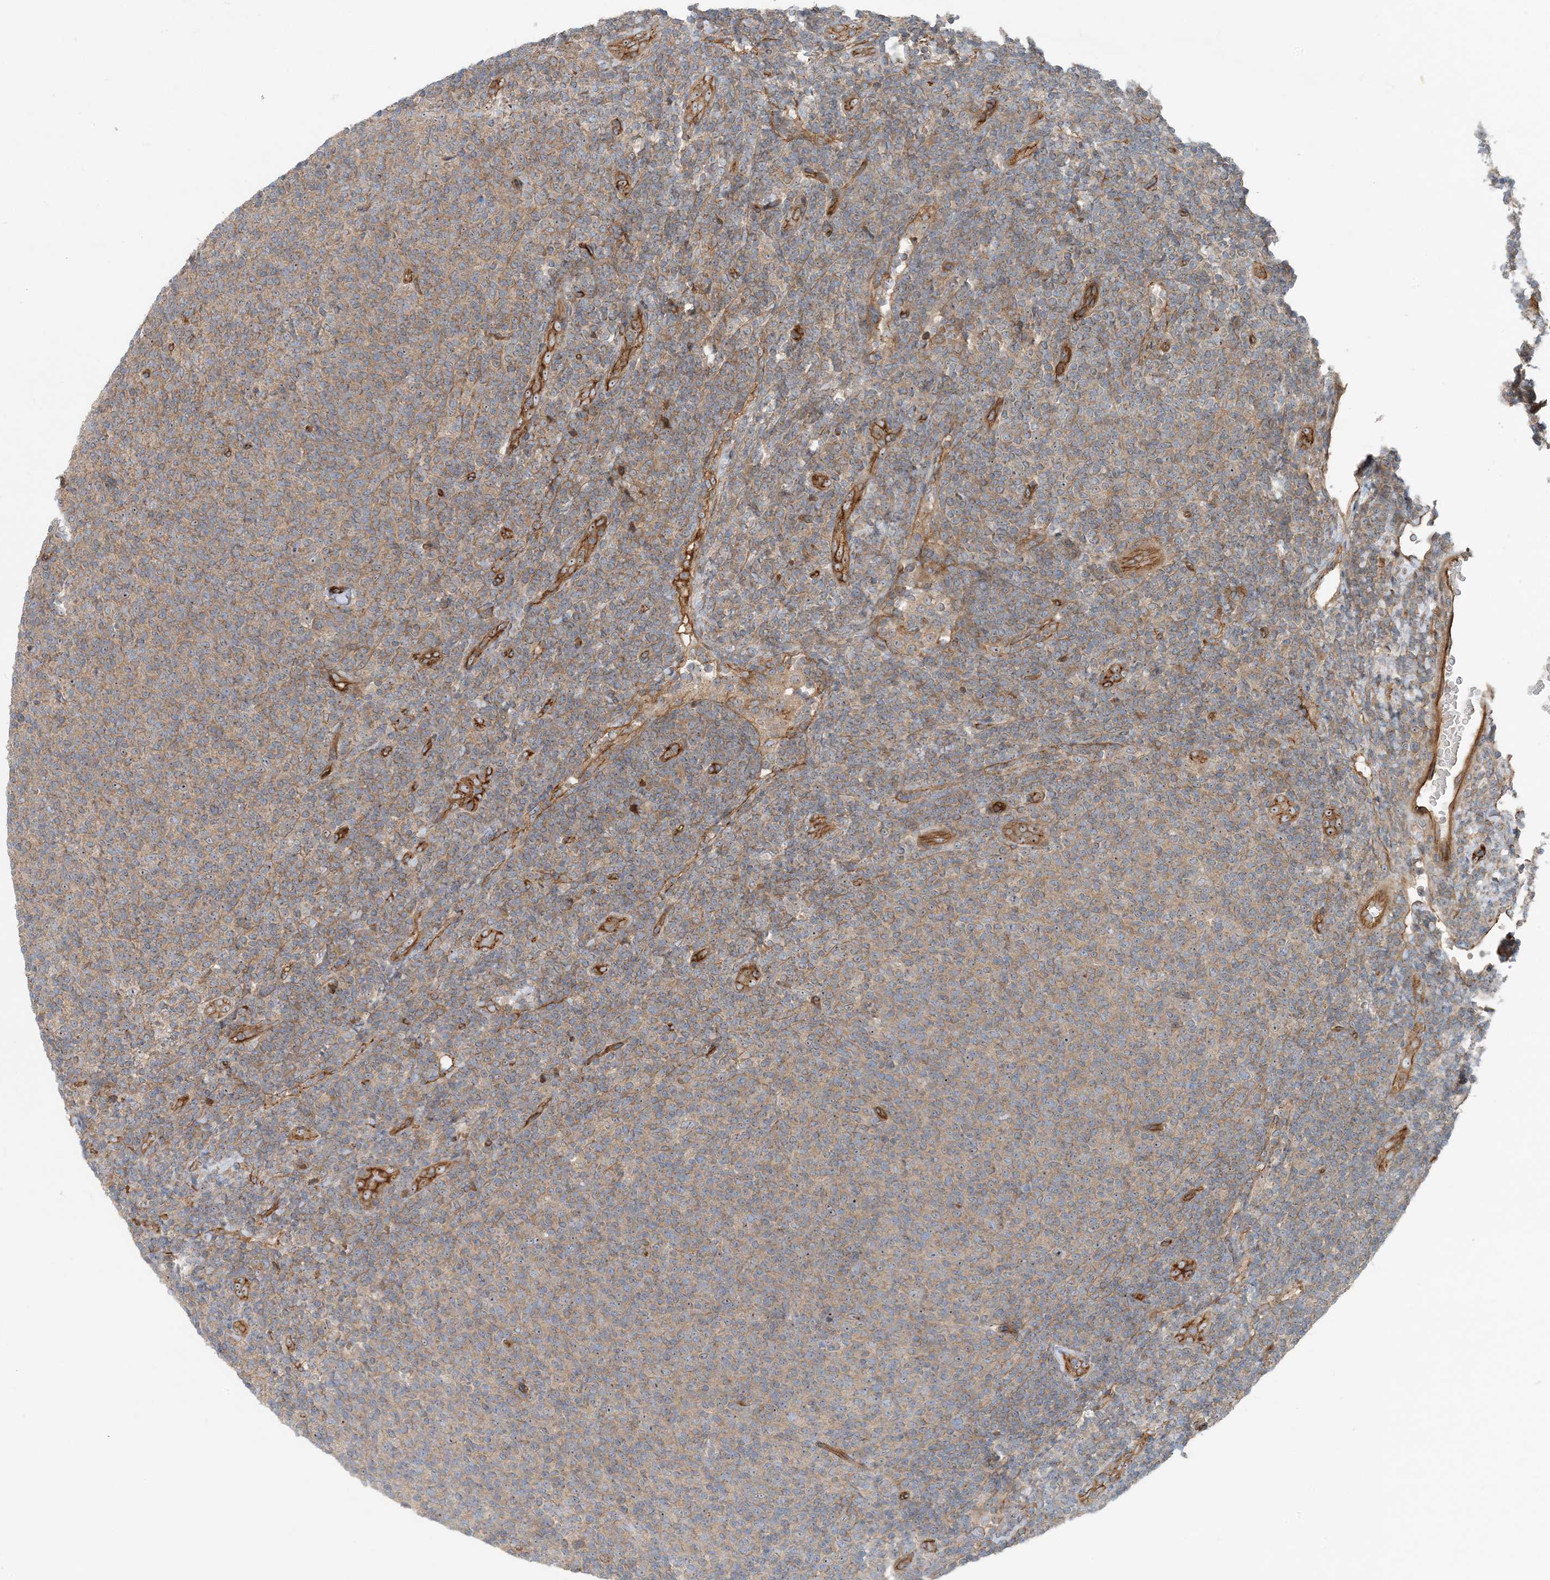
{"staining": {"intensity": "moderate", "quantity": ">75%", "location": "cytoplasmic/membranous"}, "tissue": "lymphoma", "cell_type": "Tumor cells", "image_type": "cancer", "snomed": [{"axis": "morphology", "description": "Malignant lymphoma, non-Hodgkin's type, Low grade"}, {"axis": "topography", "description": "Lymph node"}], "caption": "Human low-grade malignant lymphoma, non-Hodgkin's type stained for a protein (brown) exhibits moderate cytoplasmic/membranous positive positivity in approximately >75% of tumor cells.", "gene": "MYL5", "patient": {"sex": "male", "age": 66}}